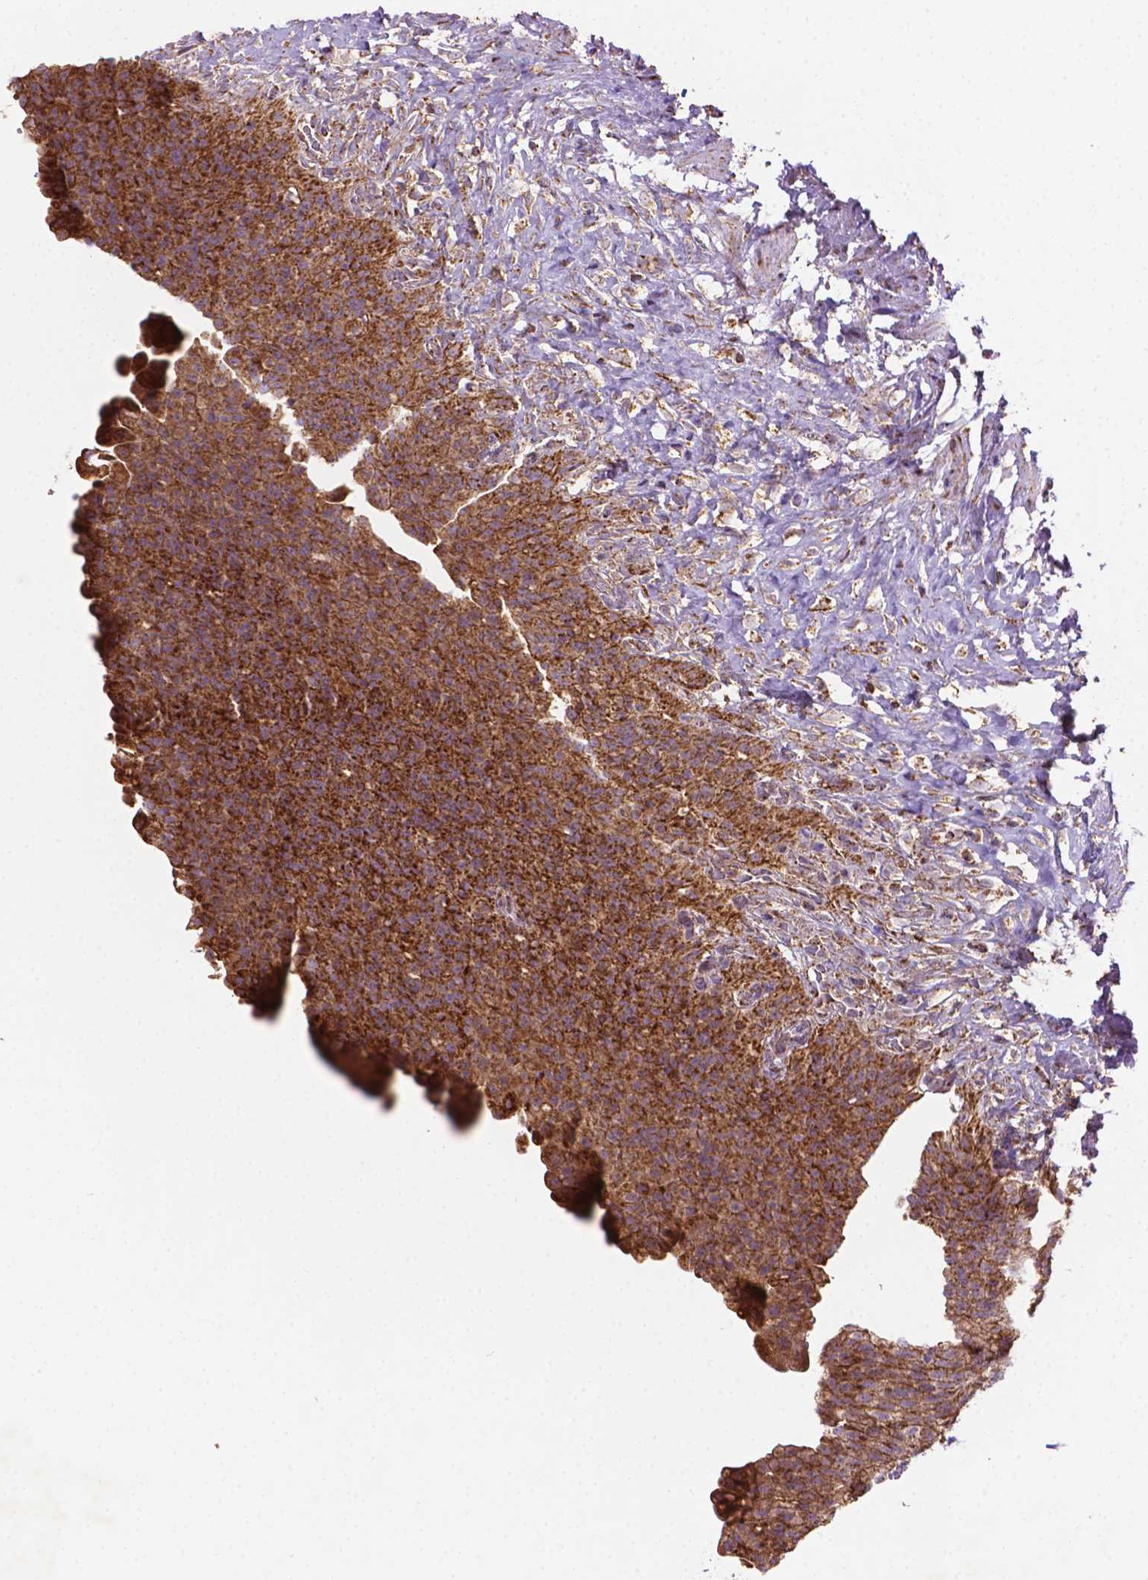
{"staining": {"intensity": "moderate", "quantity": ">75%", "location": "cytoplasmic/membranous"}, "tissue": "urinary bladder", "cell_type": "Urothelial cells", "image_type": "normal", "snomed": [{"axis": "morphology", "description": "Normal tissue, NOS"}, {"axis": "topography", "description": "Urinary bladder"}, {"axis": "topography", "description": "Prostate"}], "caption": "Immunohistochemistry (IHC) (DAB (3,3'-diaminobenzidine)) staining of benign urinary bladder shows moderate cytoplasmic/membranous protein expression in approximately >75% of urothelial cells.", "gene": "ILVBL", "patient": {"sex": "male", "age": 76}}